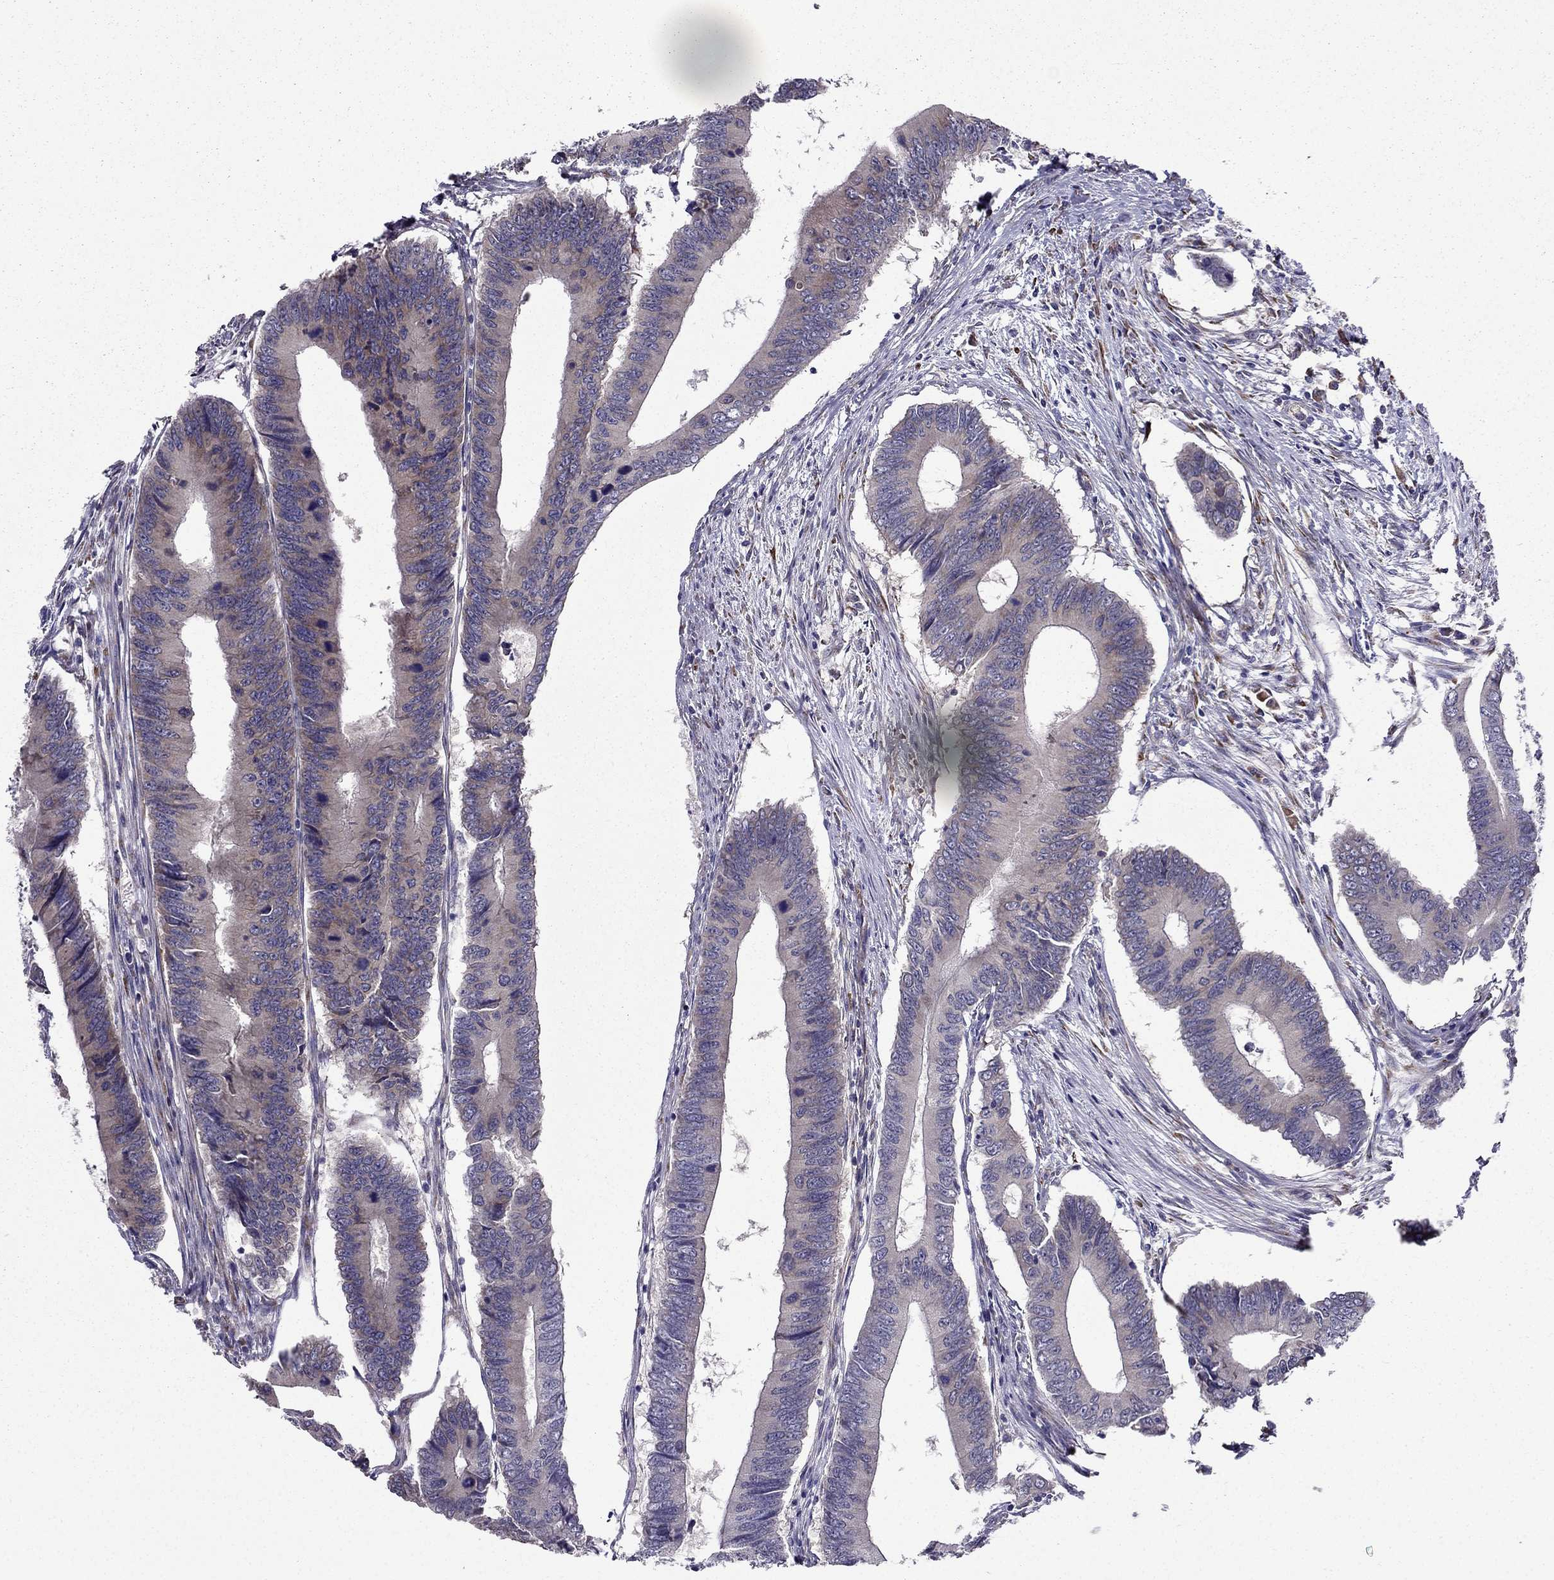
{"staining": {"intensity": "weak", "quantity": "<25%", "location": "cytoplasmic/membranous"}, "tissue": "colorectal cancer", "cell_type": "Tumor cells", "image_type": "cancer", "snomed": [{"axis": "morphology", "description": "Adenocarcinoma, NOS"}, {"axis": "topography", "description": "Colon"}], "caption": "An immunohistochemistry histopathology image of adenocarcinoma (colorectal) is shown. There is no staining in tumor cells of adenocarcinoma (colorectal). Brightfield microscopy of immunohistochemistry (IHC) stained with DAB (brown) and hematoxylin (blue), captured at high magnification.", "gene": "ARHGEF28", "patient": {"sex": "male", "age": 53}}